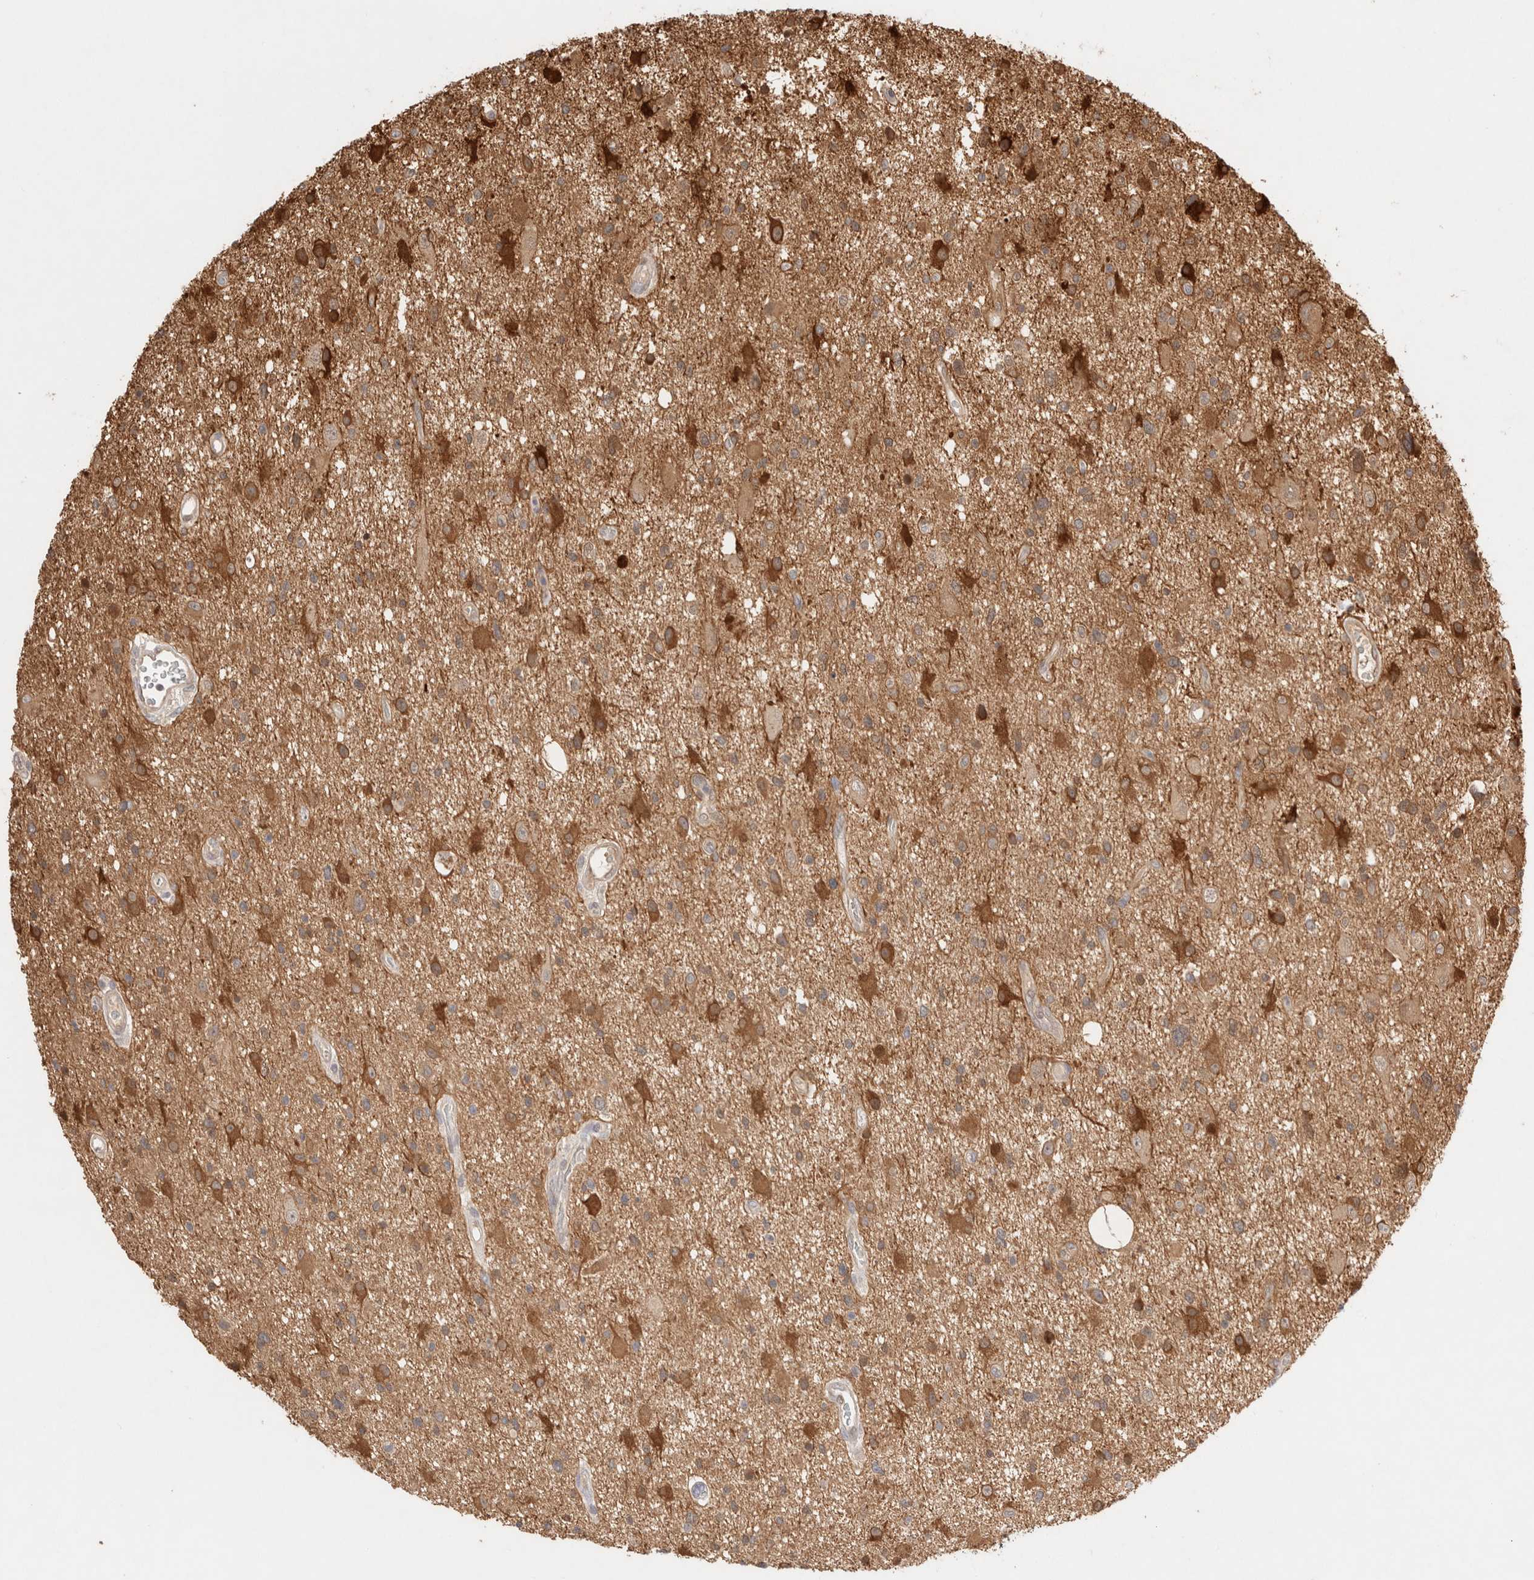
{"staining": {"intensity": "moderate", "quantity": ">75%", "location": "cytoplasmic/membranous"}, "tissue": "glioma", "cell_type": "Tumor cells", "image_type": "cancer", "snomed": [{"axis": "morphology", "description": "Glioma, malignant, High grade"}, {"axis": "topography", "description": "Brain"}], "caption": "Moderate cytoplasmic/membranous expression for a protein is identified in about >75% of tumor cells of glioma using IHC.", "gene": "STARD10", "patient": {"sex": "male", "age": 33}}